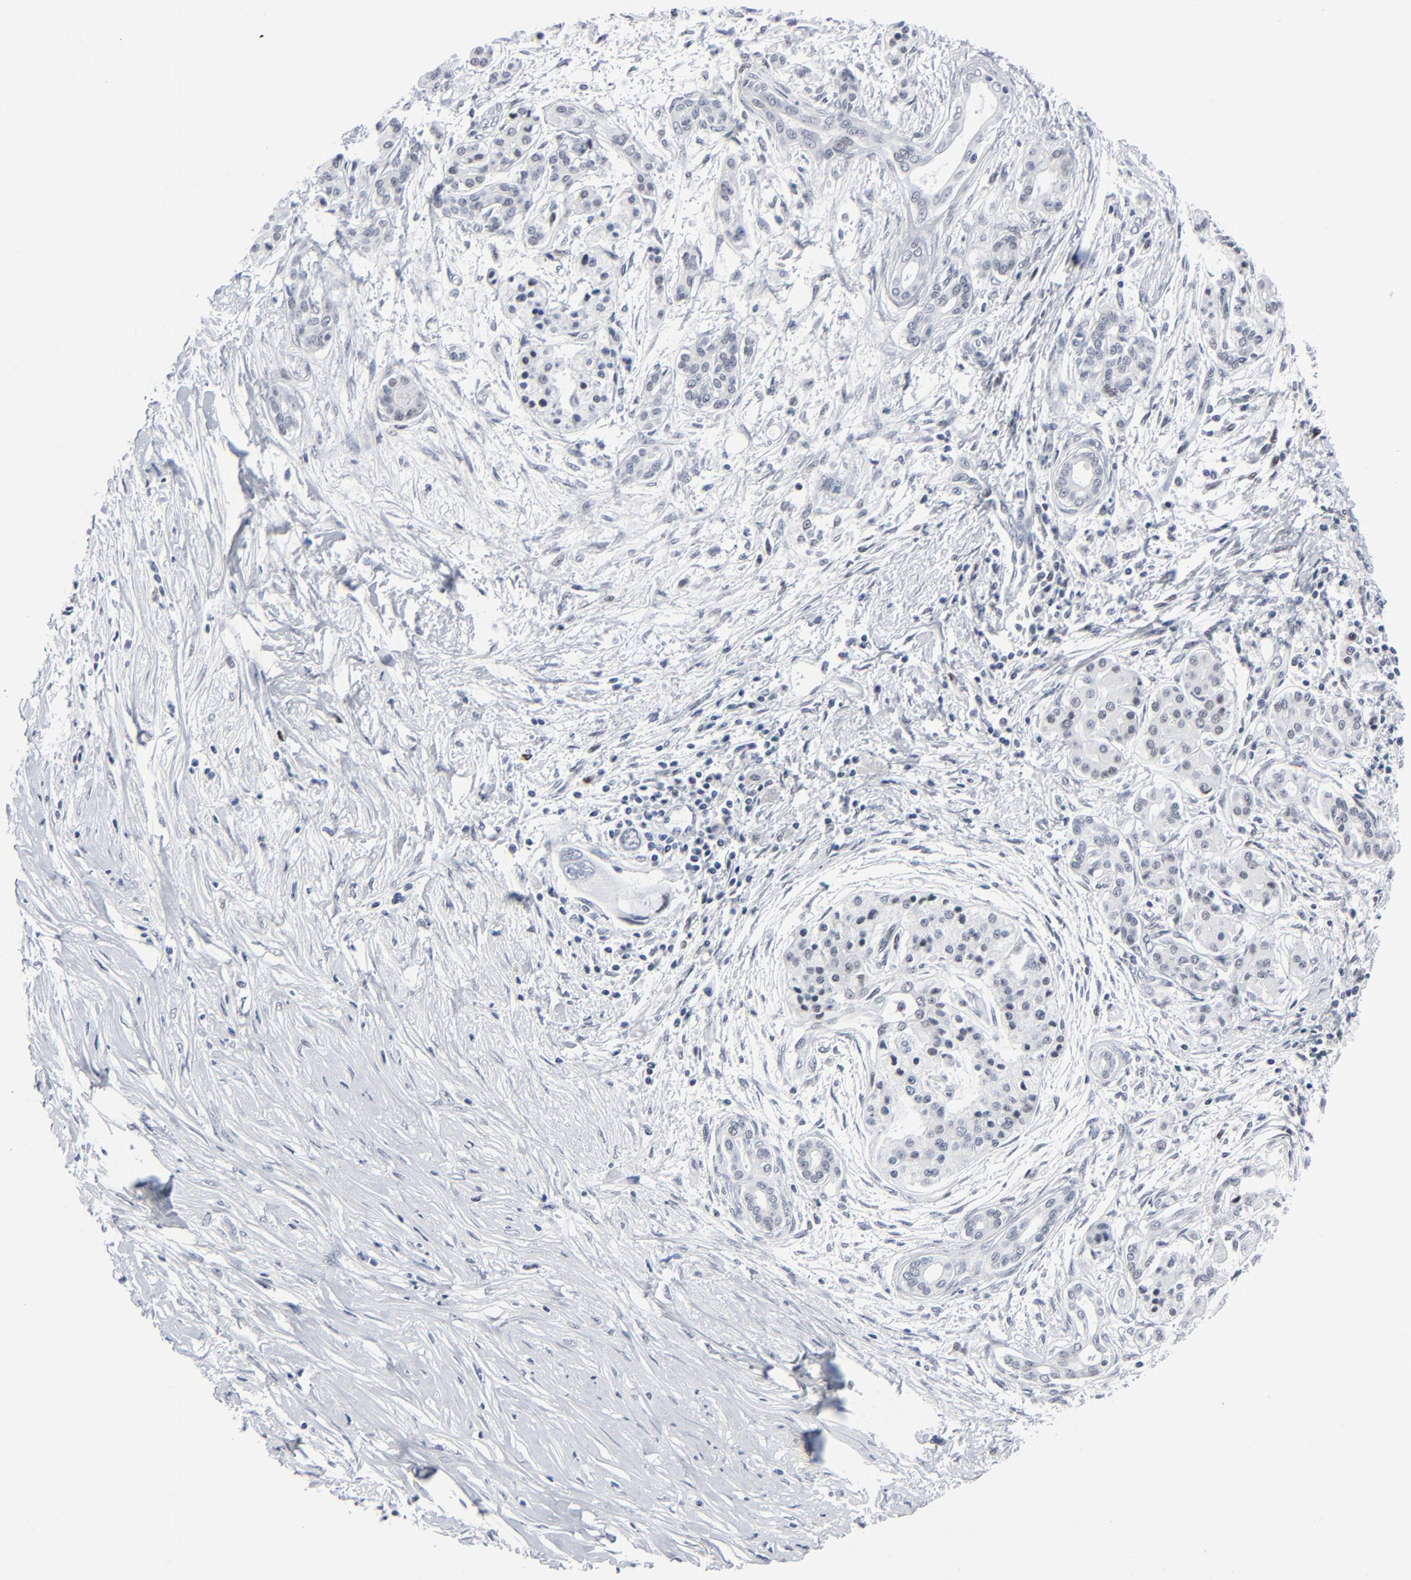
{"staining": {"intensity": "negative", "quantity": "none", "location": "none"}, "tissue": "pancreatic cancer", "cell_type": "Tumor cells", "image_type": "cancer", "snomed": [{"axis": "morphology", "description": "Adenocarcinoma, NOS"}, {"axis": "topography", "description": "Pancreas"}], "caption": "An immunohistochemistry photomicrograph of pancreatic cancer (adenocarcinoma) is shown. There is no staining in tumor cells of pancreatic cancer (adenocarcinoma).", "gene": "SIRT1", "patient": {"sex": "female", "age": 59}}